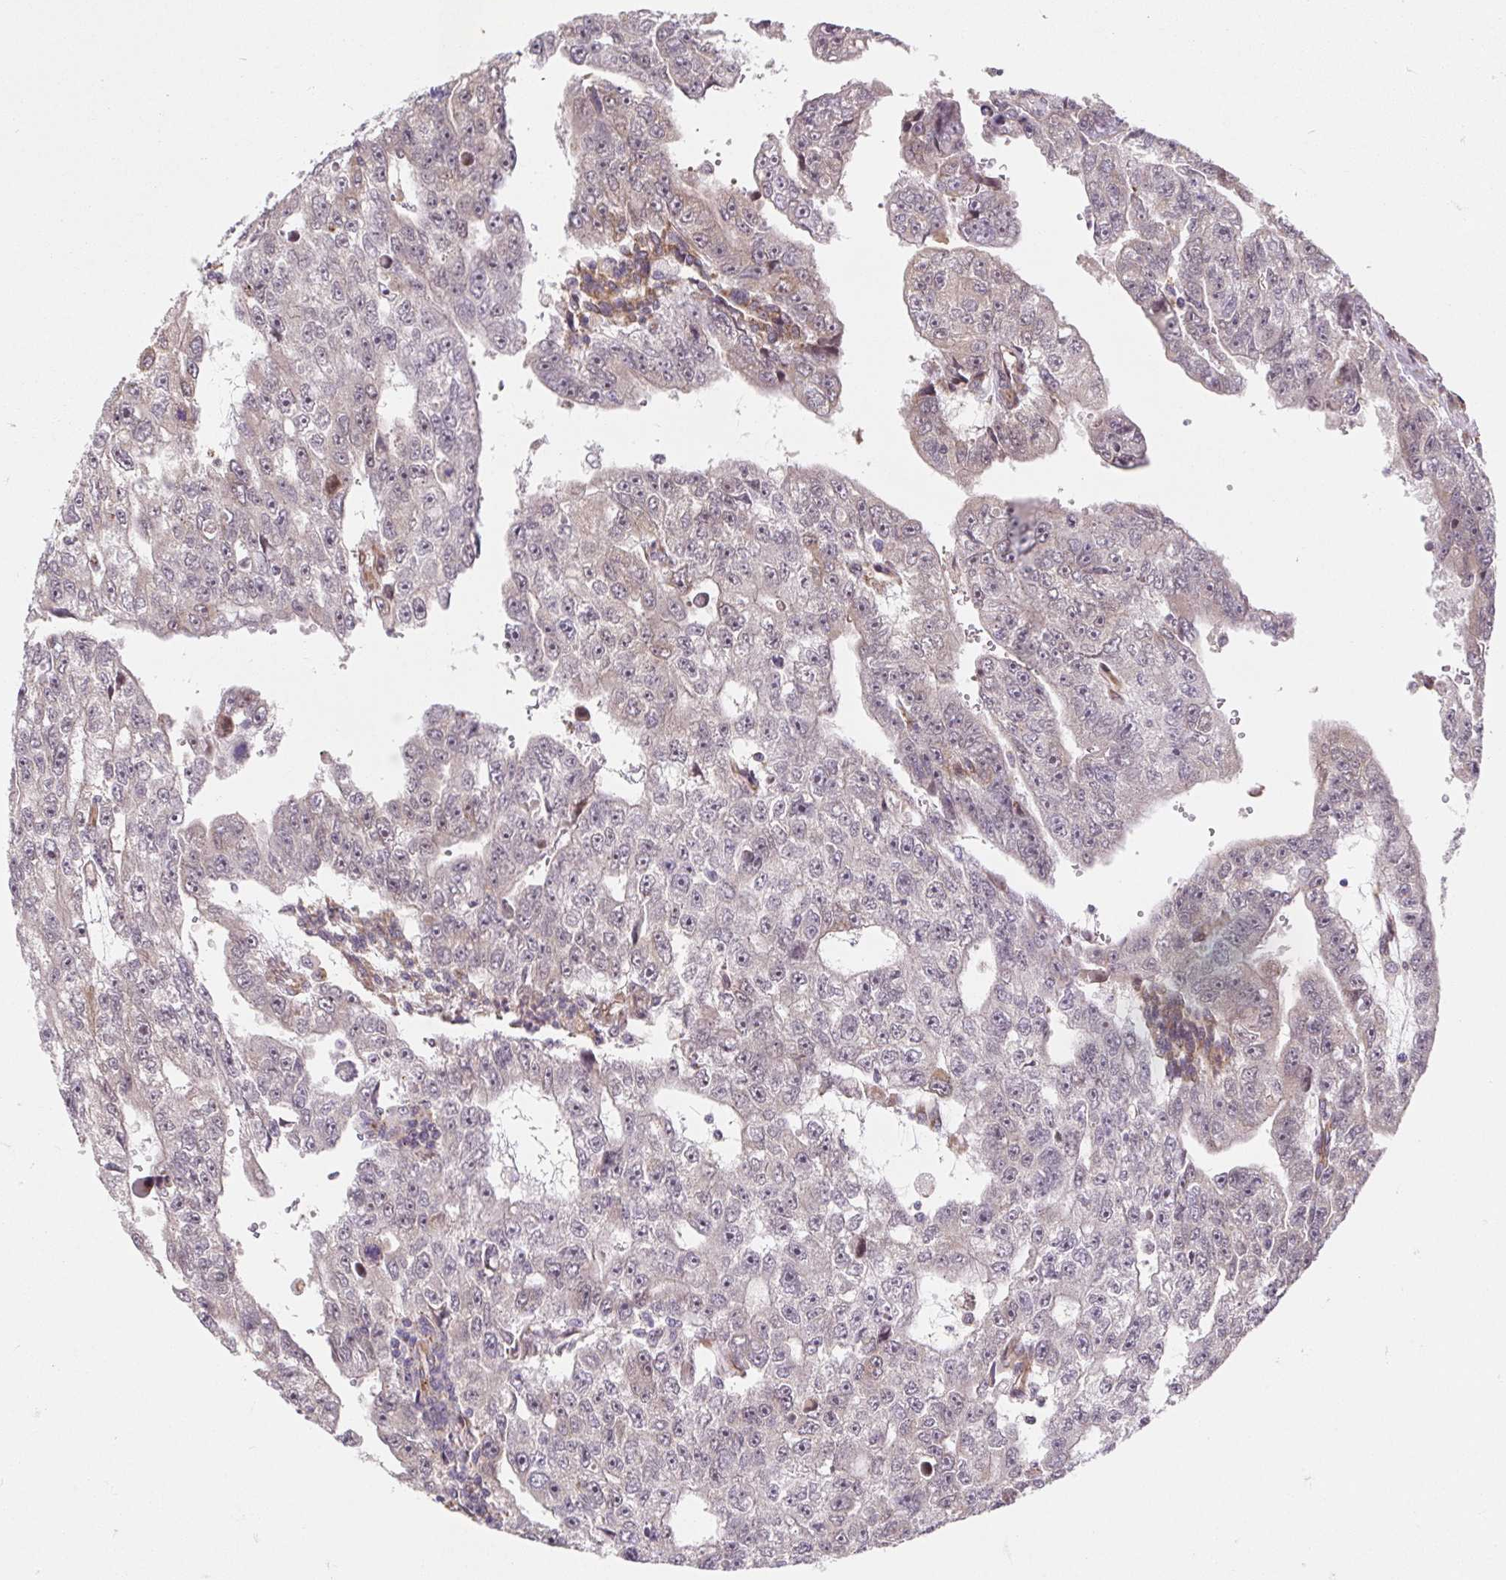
{"staining": {"intensity": "weak", "quantity": "<25%", "location": "cytoplasmic/membranous"}, "tissue": "testis cancer", "cell_type": "Tumor cells", "image_type": "cancer", "snomed": [{"axis": "morphology", "description": "Carcinoma, Embryonal, NOS"}, {"axis": "topography", "description": "Testis"}], "caption": "A high-resolution photomicrograph shows immunohistochemistry (IHC) staining of testis cancer, which shows no significant positivity in tumor cells.", "gene": "LYPD5", "patient": {"sex": "male", "age": 20}}